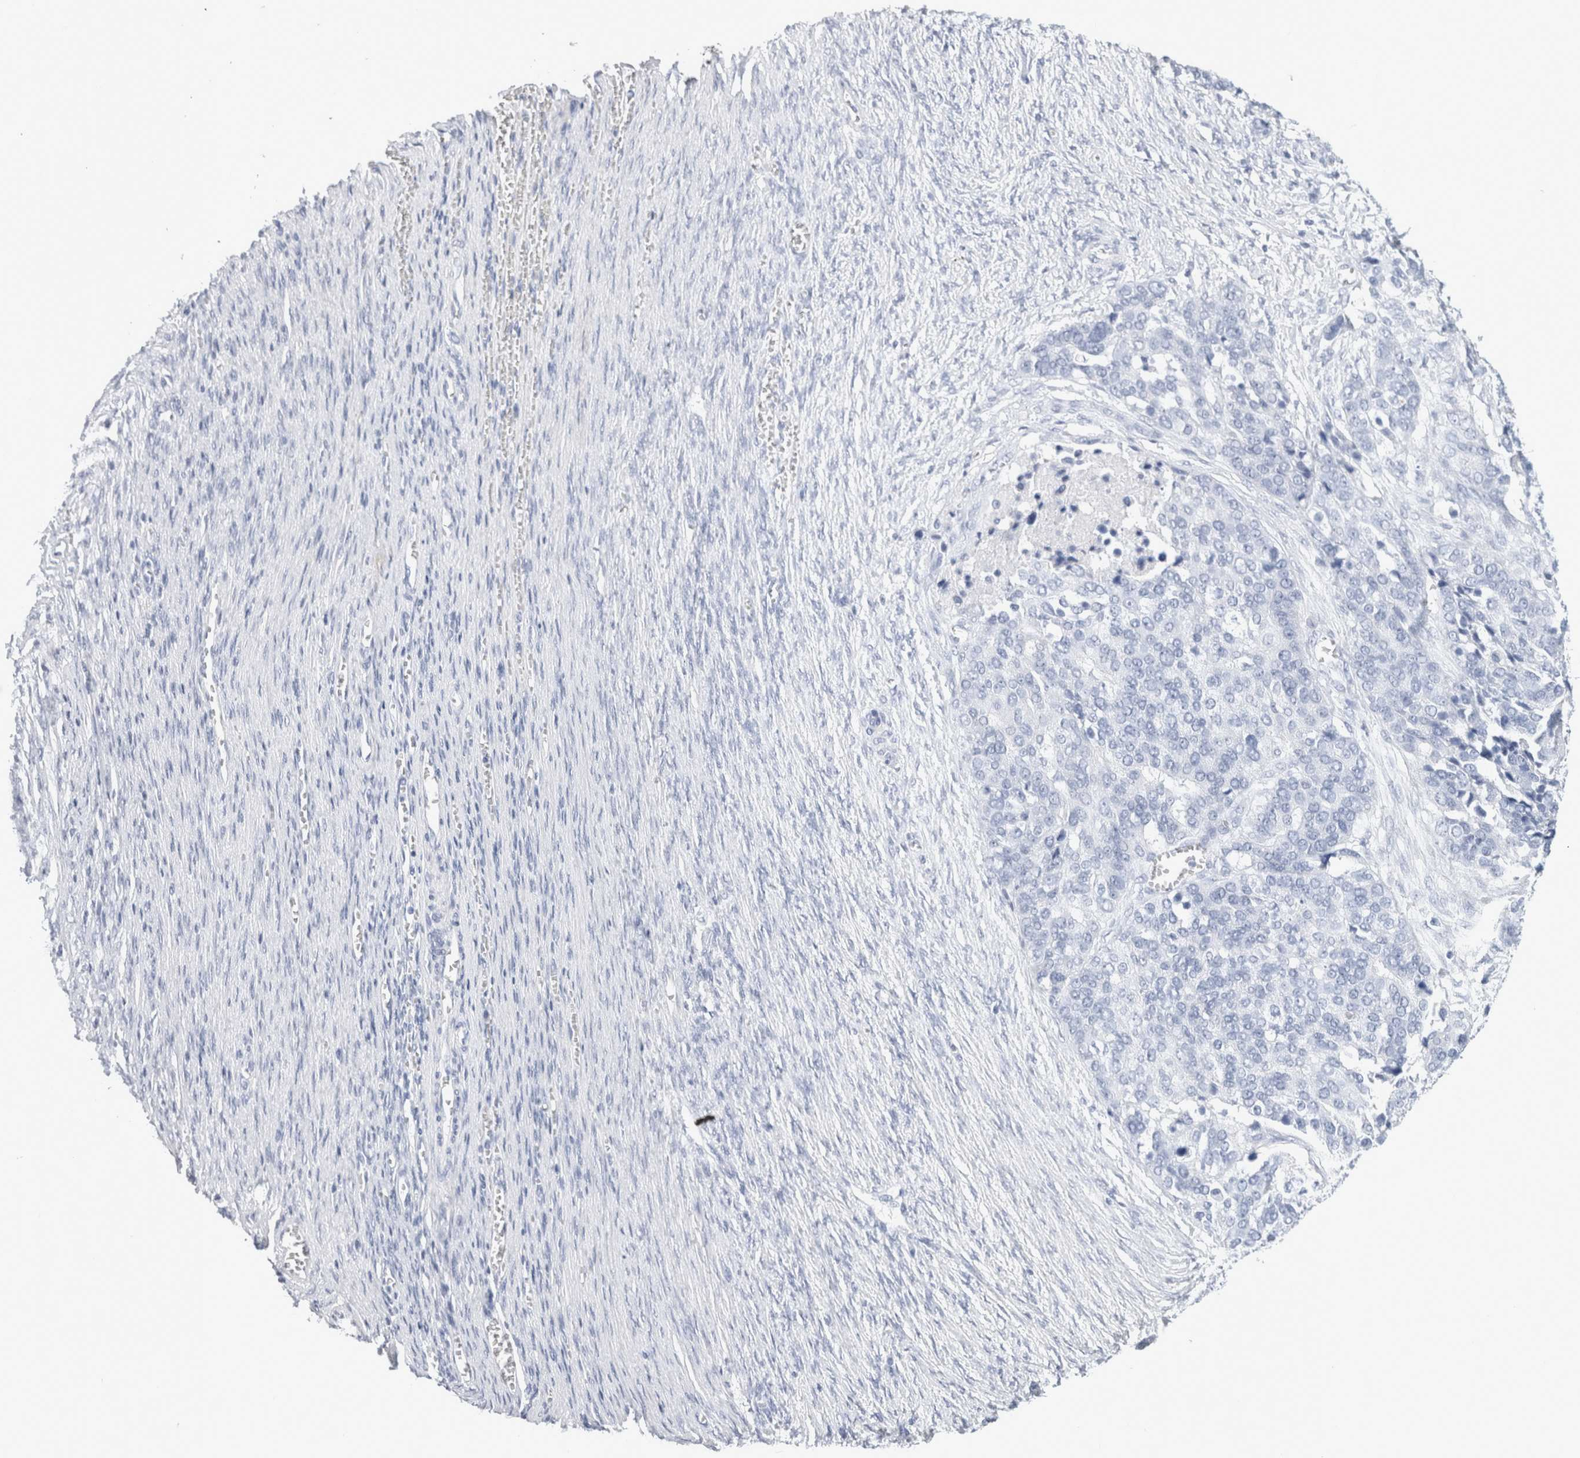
{"staining": {"intensity": "negative", "quantity": "none", "location": "none"}, "tissue": "ovarian cancer", "cell_type": "Tumor cells", "image_type": "cancer", "snomed": [{"axis": "morphology", "description": "Cystadenocarcinoma, serous, NOS"}, {"axis": "topography", "description": "Ovary"}], "caption": "Tumor cells show no significant staining in ovarian serous cystadenocarcinoma.", "gene": "ECHDC2", "patient": {"sex": "female", "age": 44}}